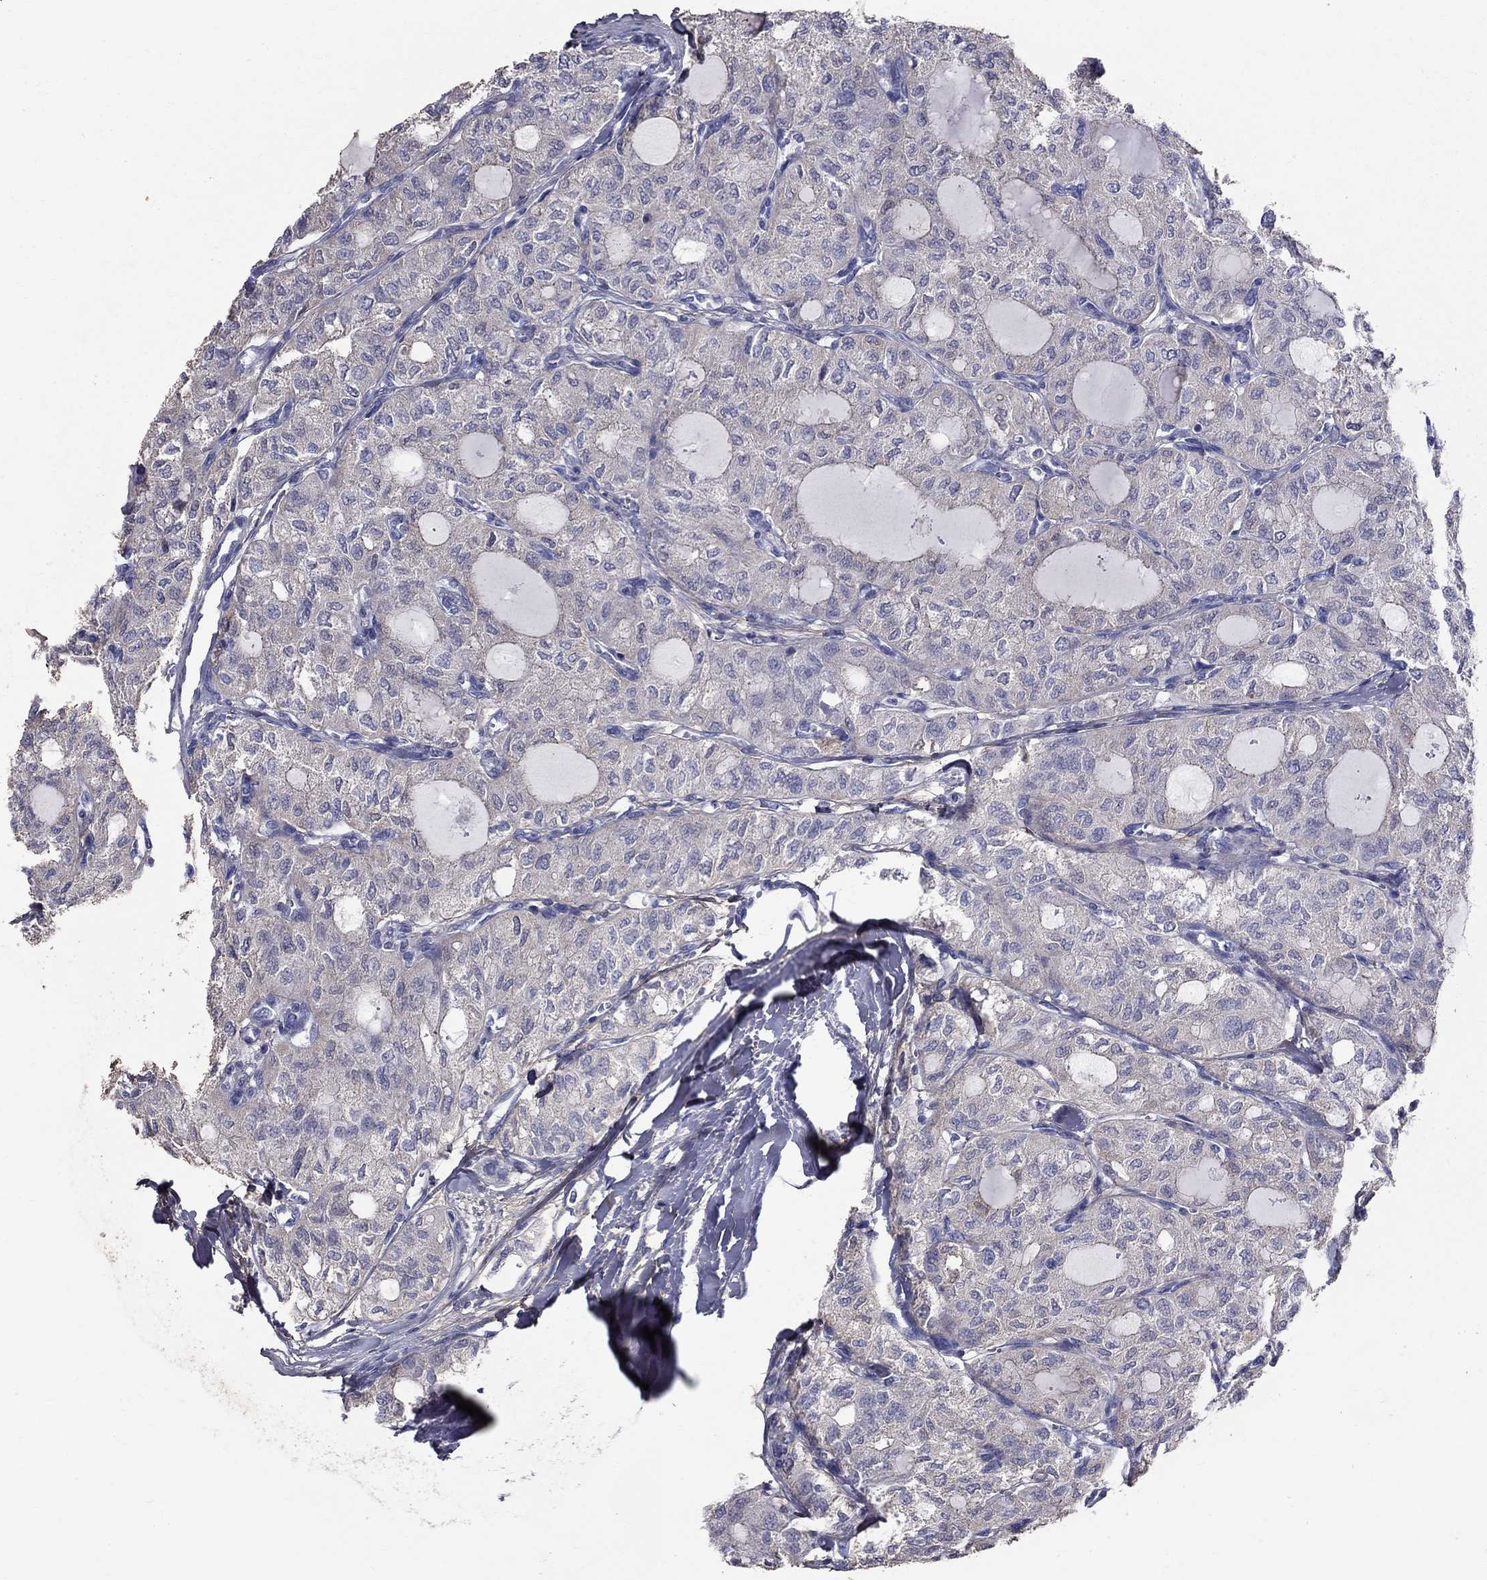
{"staining": {"intensity": "weak", "quantity": "25%-75%", "location": "cytoplasmic/membranous"}, "tissue": "thyroid cancer", "cell_type": "Tumor cells", "image_type": "cancer", "snomed": [{"axis": "morphology", "description": "Follicular adenoma carcinoma, NOS"}, {"axis": "topography", "description": "Thyroid gland"}], "caption": "Weak cytoplasmic/membranous protein positivity is appreciated in approximately 25%-75% of tumor cells in thyroid cancer.", "gene": "ANXA10", "patient": {"sex": "male", "age": 75}}